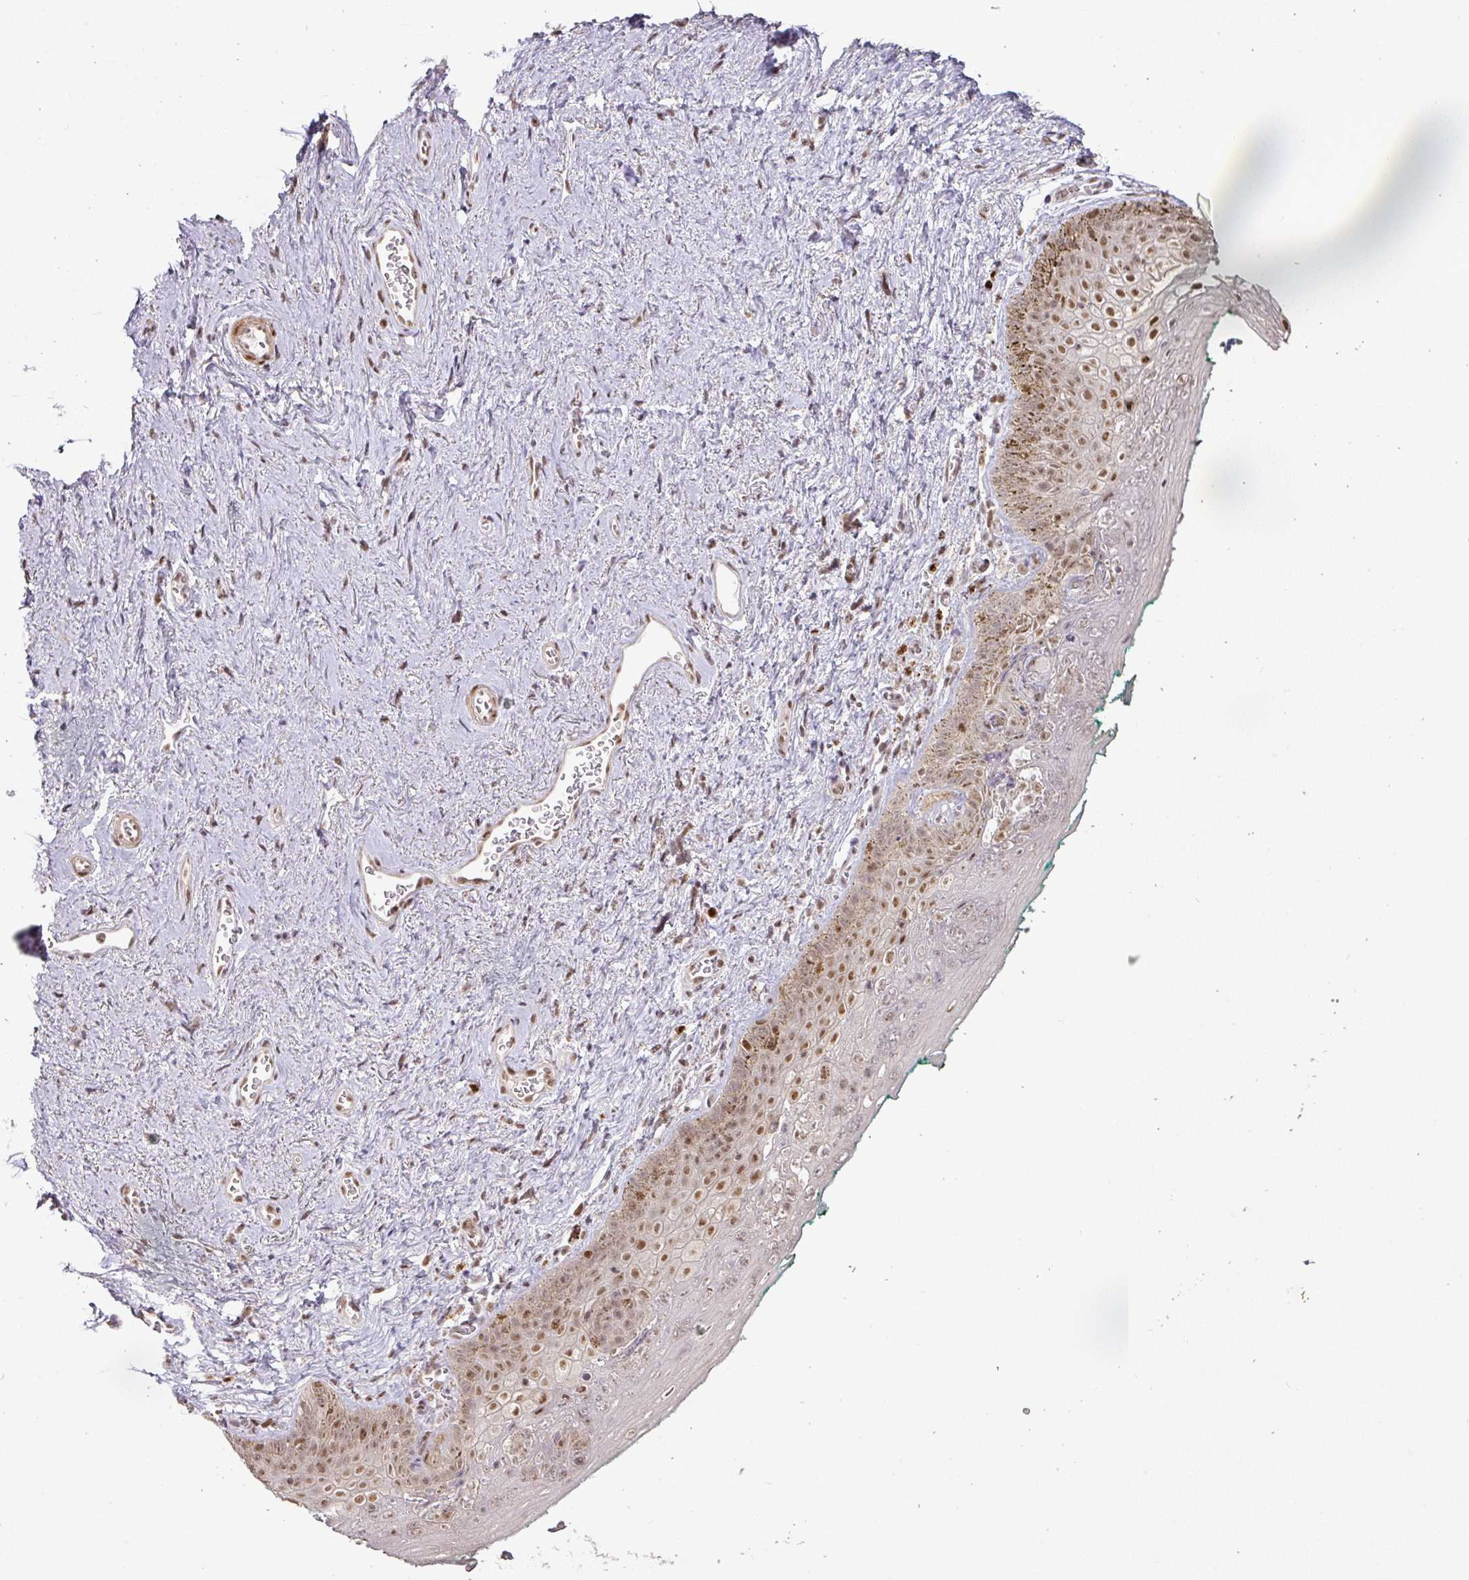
{"staining": {"intensity": "moderate", "quantity": ">75%", "location": "nuclear"}, "tissue": "vagina", "cell_type": "Squamous epithelial cells", "image_type": "normal", "snomed": [{"axis": "morphology", "description": "Normal tissue, NOS"}, {"axis": "topography", "description": "Vulva"}, {"axis": "topography", "description": "Vagina"}, {"axis": "topography", "description": "Peripheral nerve tissue"}], "caption": "High-power microscopy captured an immunohistochemistry image of benign vagina, revealing moderate nuclear expression in approximately >75% of squamous epithelial cells. The staining was performed using DAB (3,3'-diaminobenzidine), with brown indicating positive protein expression. Nuclei are stained blue with hematoxylin.", "gene": "GPRIN2", "patient": {"sex": "female", "age": 66}}